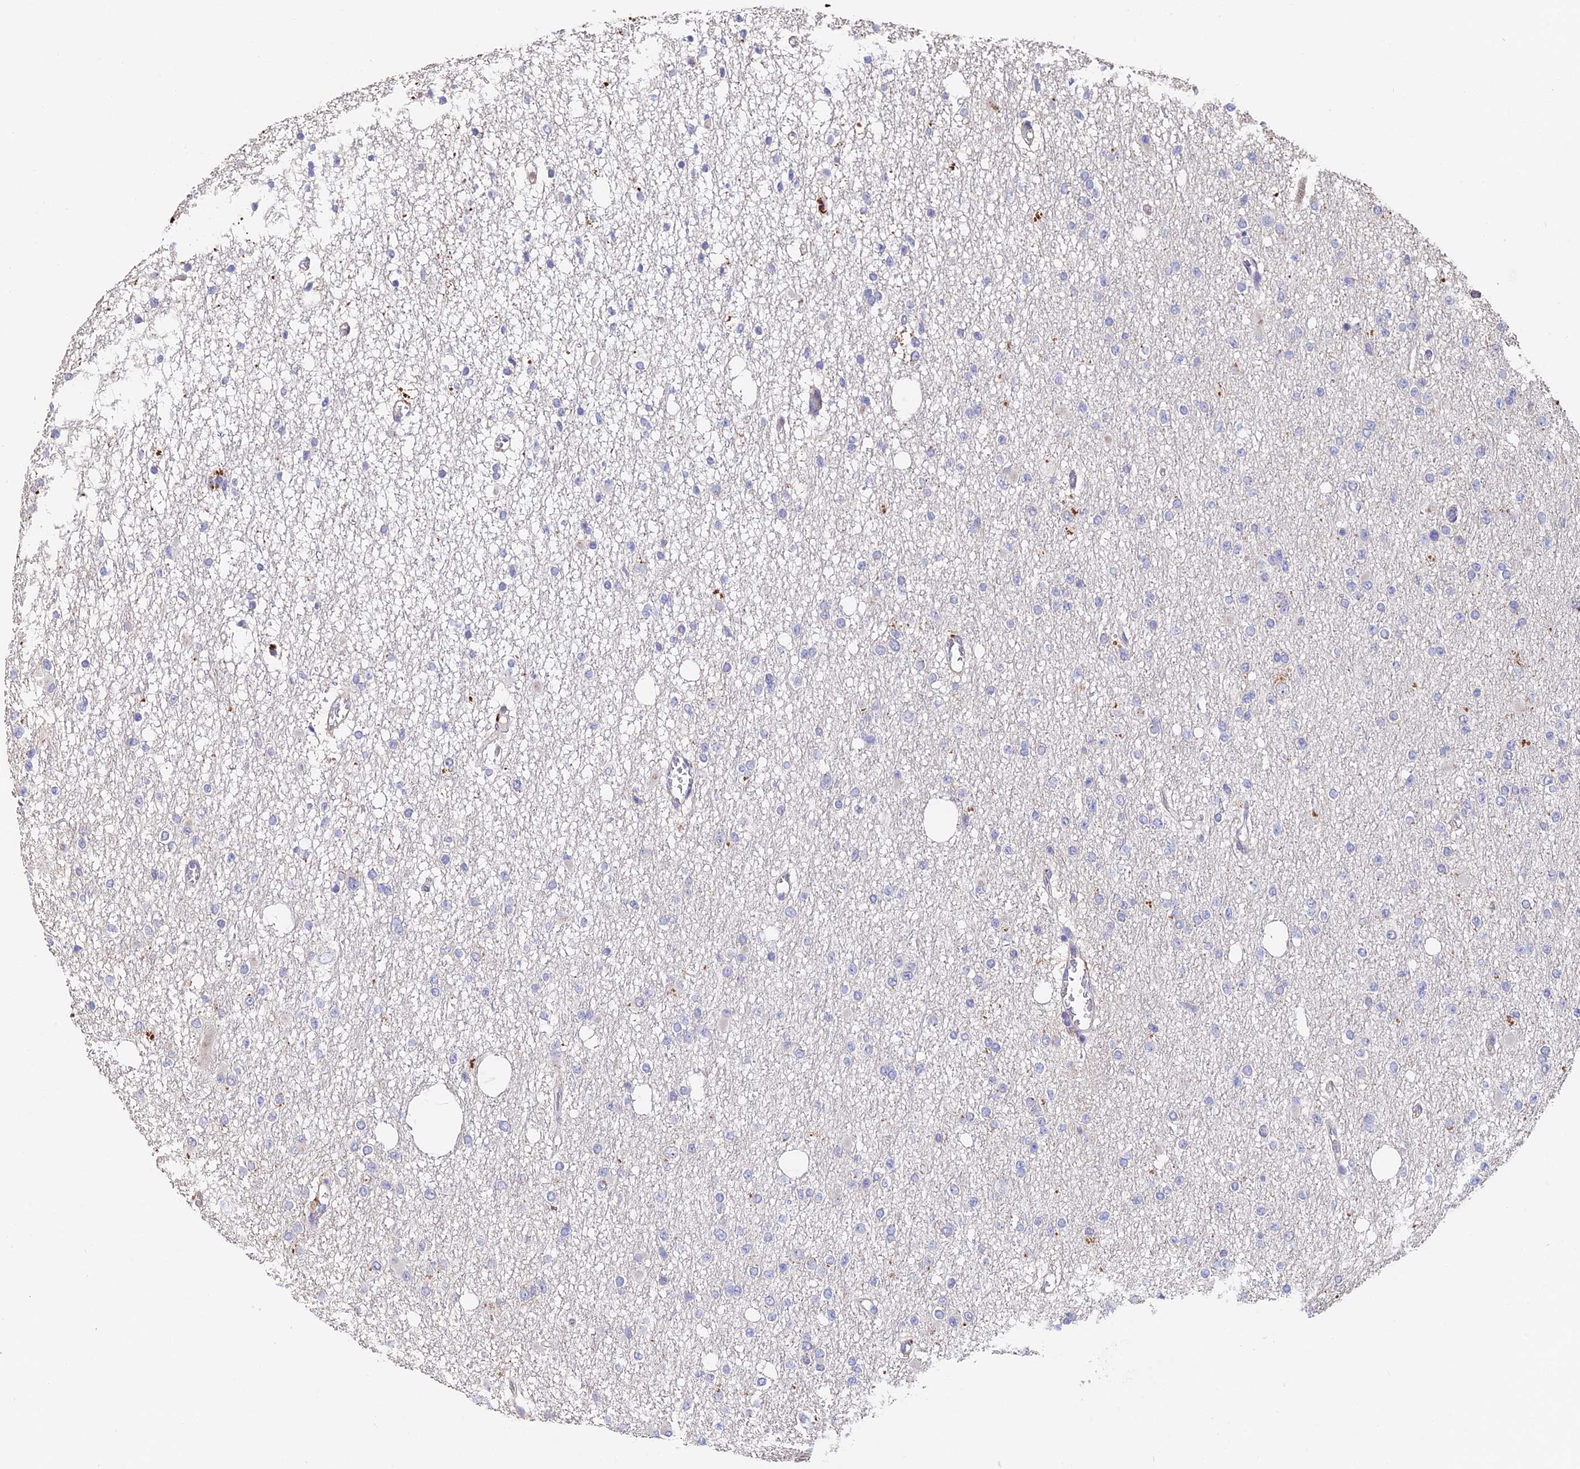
{"staining": {"intensity": "negative", "quantity": "none", "location": "none"}, "tissue": "glioma", "cell_type": "Tumor cells", "image_type": "cancer", "snomed": [{"axis": "morphology", "description": "Glioma, malignant, Low grade"}, {"axis": "topography", "description": "Brain"}], "caption": "Immunohistochemical staining of human glioma displays no significant staining in tumor cells. (Stains: DAB immunohistochemistry with hematoxylin counter stain, Microscopy: brightfield microscopy at high magnification).", "gene": "ACTR5", "patient": {"sex": "female", "age": 22}}